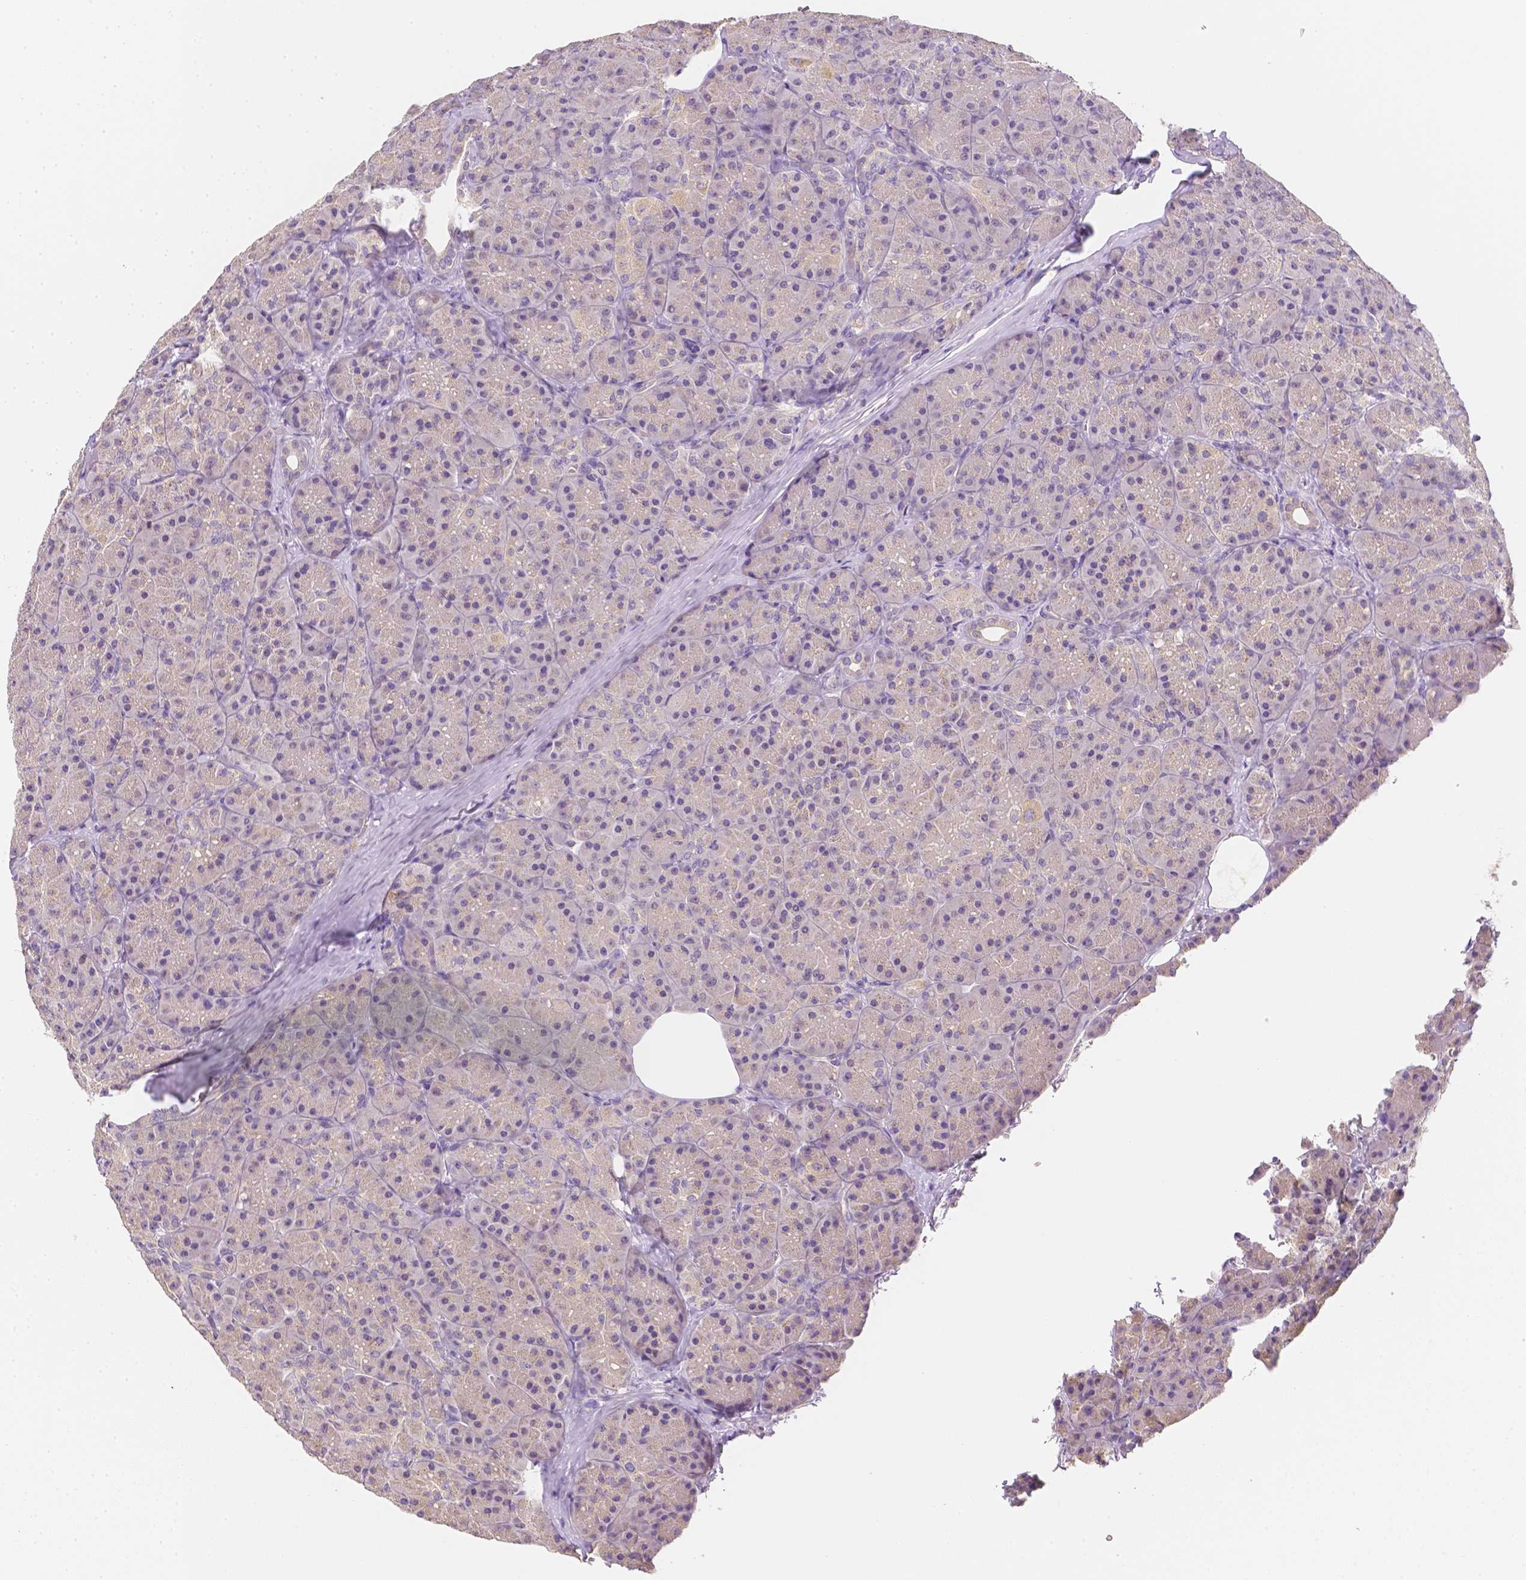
{"staining": {"intensity": "weak", "quantity": "<25%", "location": "cytoplasmic/membranous"}, "tissue": "pancreas", "cell_type": "Exocrine glandular cells", "image_type": "normal", "snomed": [{"axis": "morphology", "description": "Normal tissue, NOS"}, {"axis": "topography", "description": "Pancreas"}], "caption": "This is an immunohistochemistry (IHC) photomicrograph of unremarkable pancreas. There is no staining in exocrine glandular cells.", "gene": "C10orf67", "patient": {"sex": "male", "age": 57}}